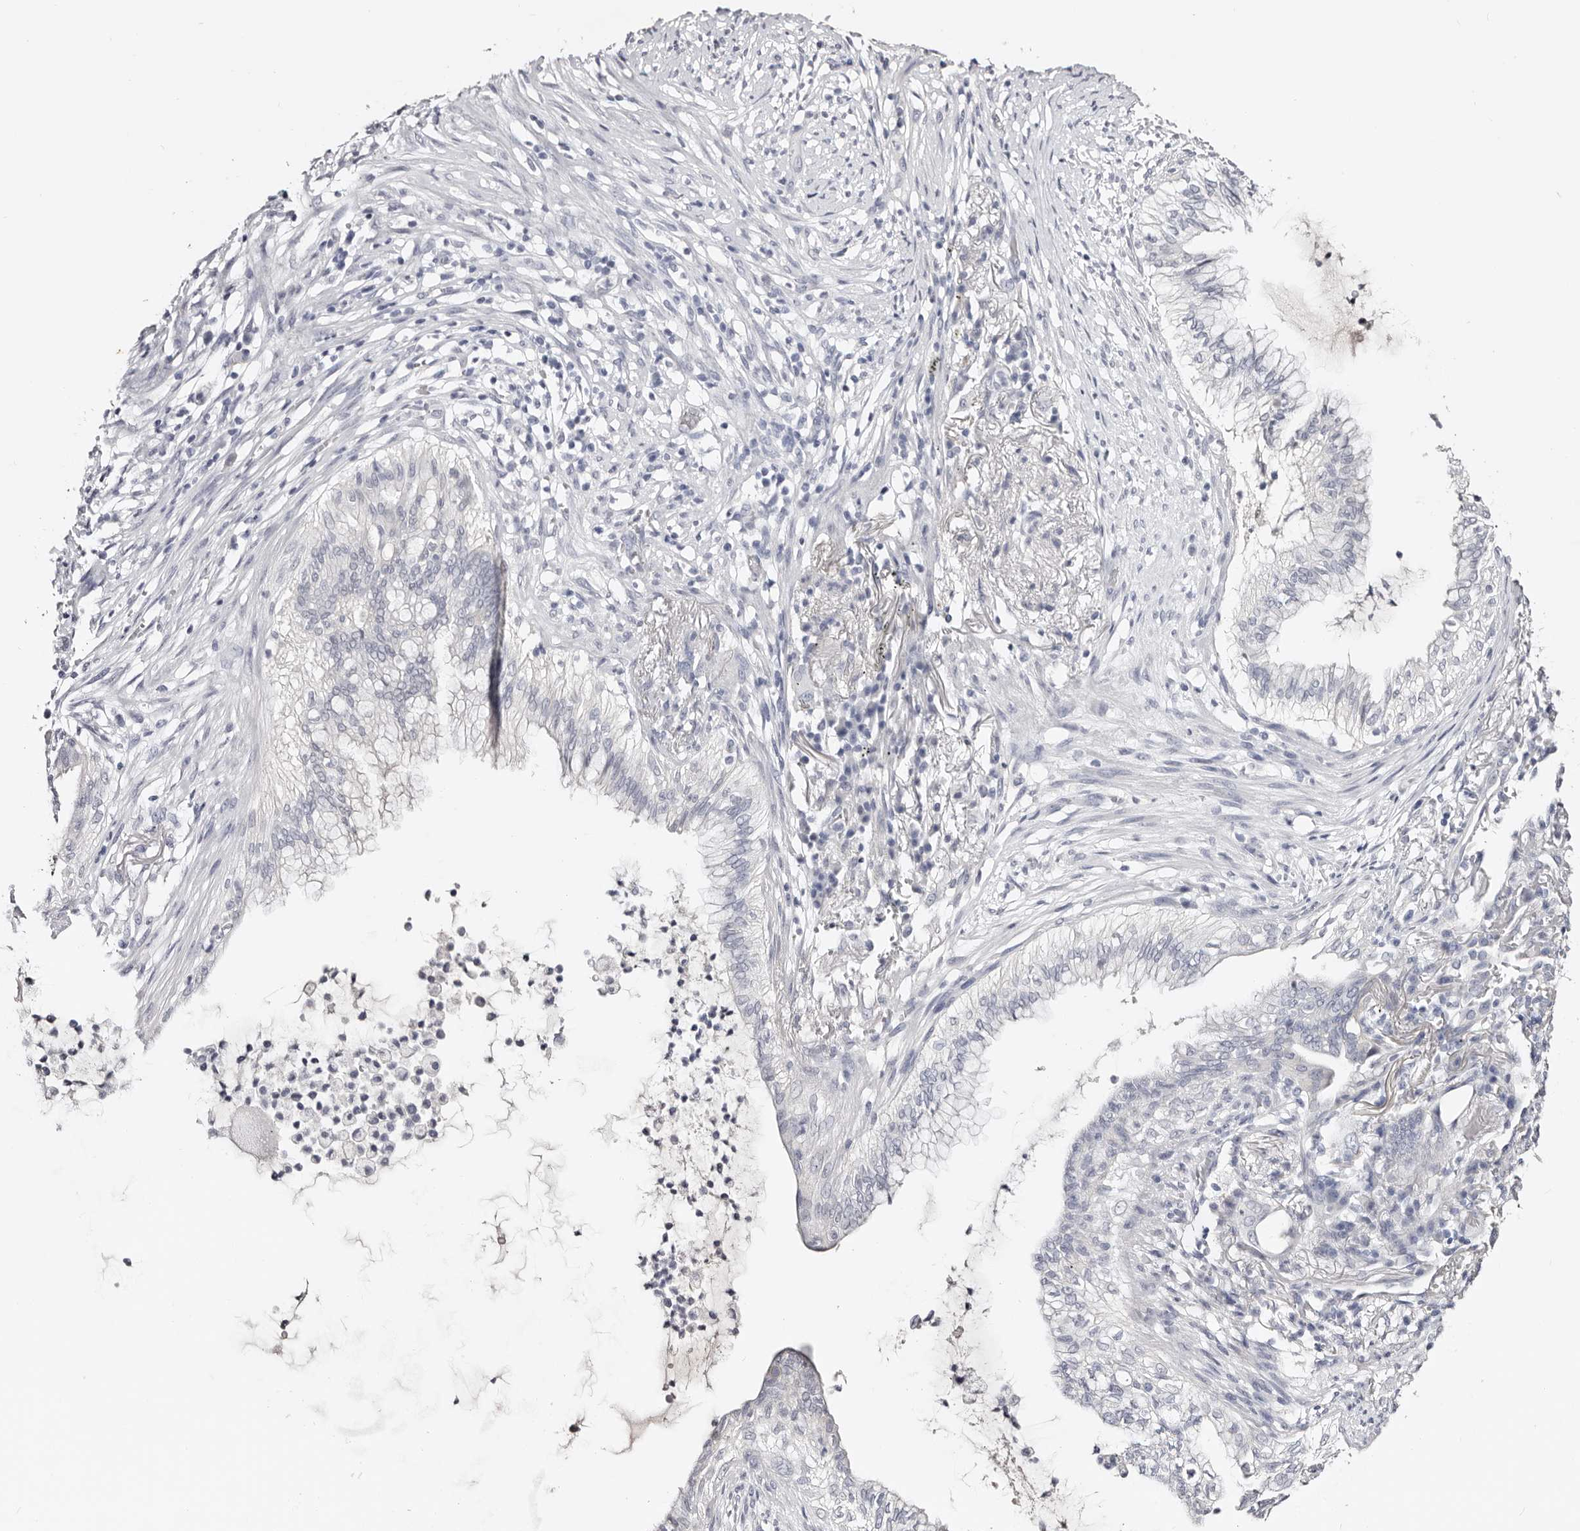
{"staining": {"intensity": "negative", "quantity": "none", "location": "none"}, "tissue": "lung cancer", "cell_type": "Tumor cells", "image_type": "cancer", "snomed": [{"axis": "morphology", "description": "Adenocarcinoma, NOS"}, {"axis": "topography", "description": "Lung"}], "caption": "Immunohistochemistry (IHC) photomicrograph of adenocarcinoma (lung) stained for a protein (brown), which reveals no positivity in tumor cells.", "gene": "AKNAD1", "patient": {"sex": "female", "age": 70}}